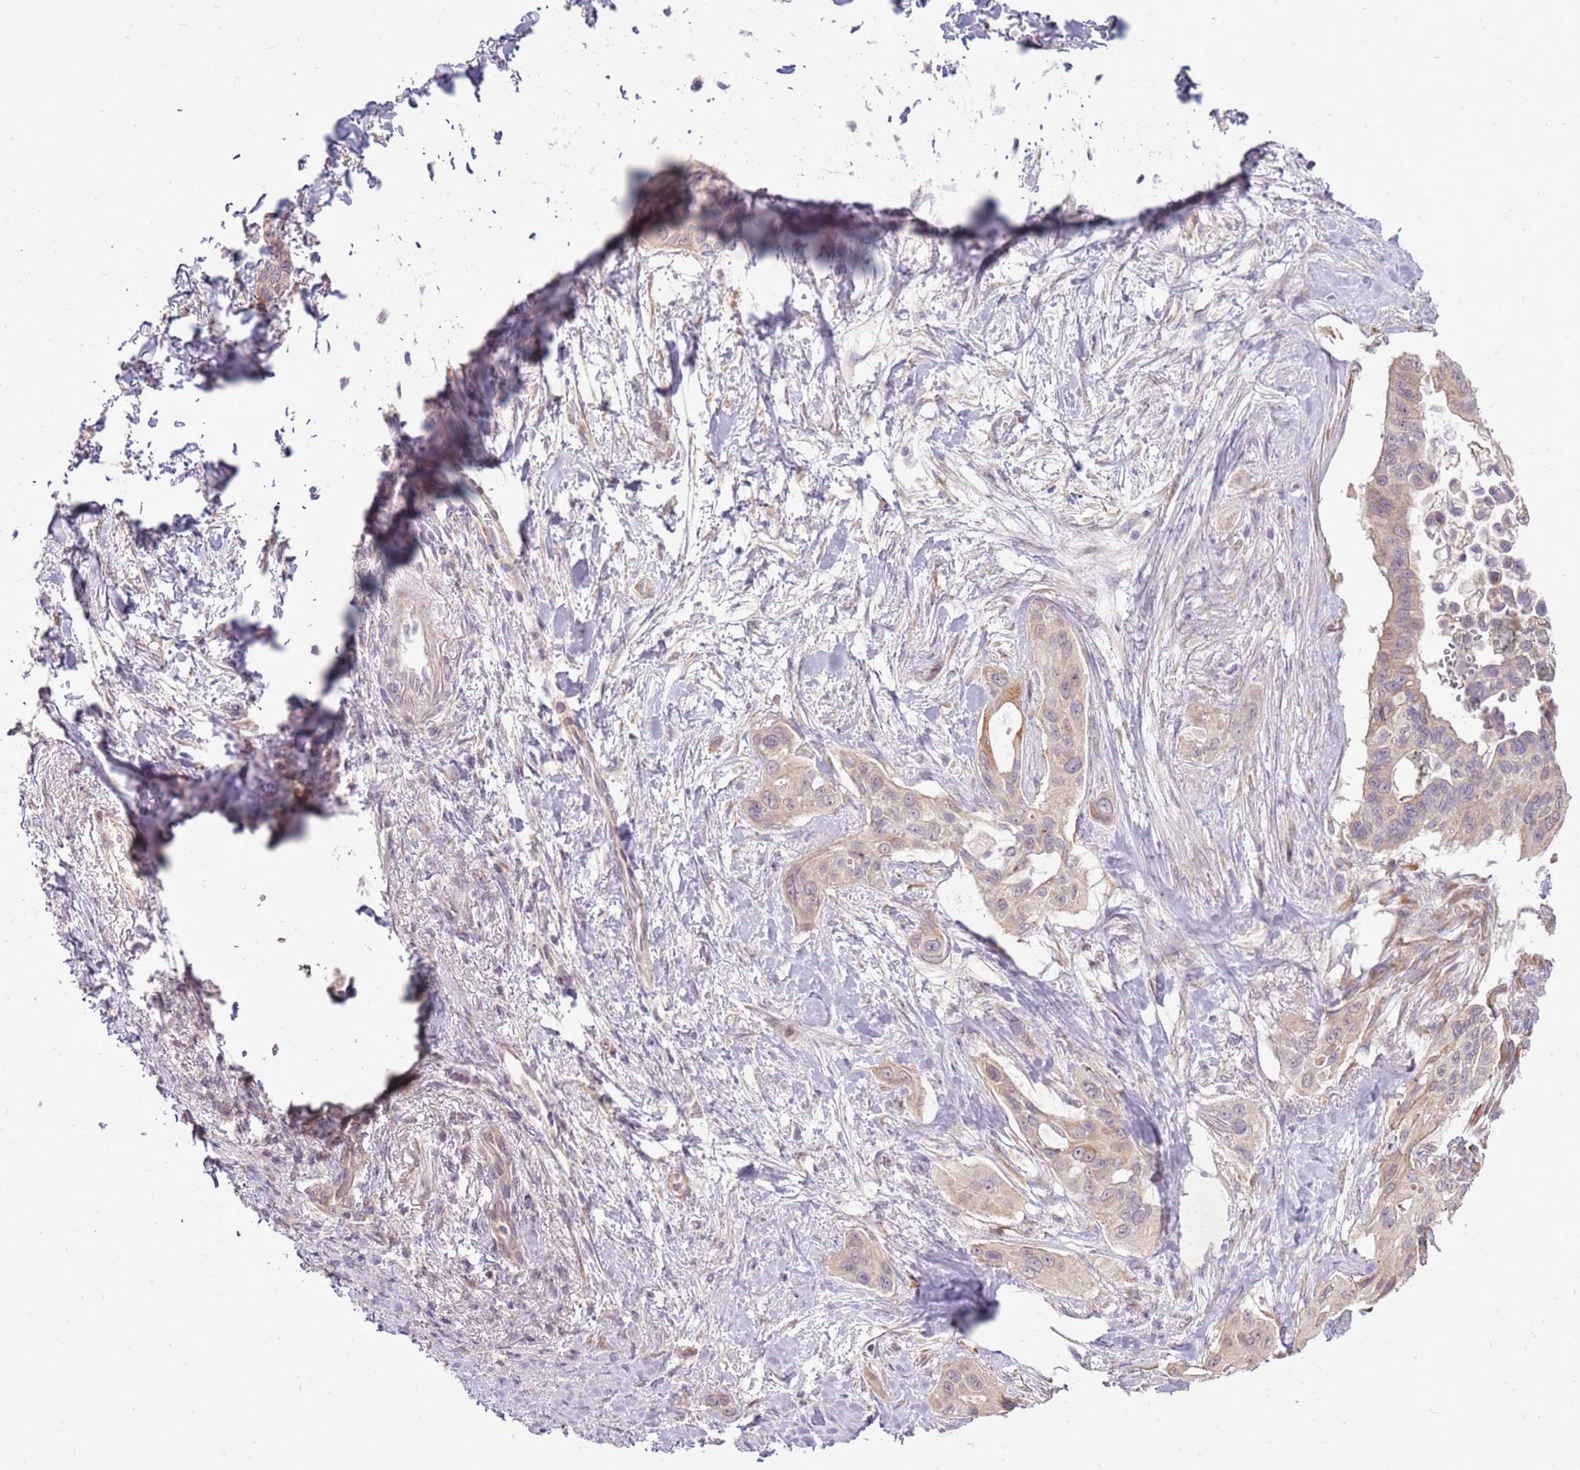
{"staining": {"intensity": "weak", "quantity": ">75%", "location": "cytoplasmic/membranous"}, "tissue": "pancreatic cancer", "cell_type": "Tumor cells", "image_type": "cancer", "snomed": [{"axis": "morphology", "description": "Adenocarcinoma, NOS"}, {"axis": "topography", "description": "Pancreas"}], "caption": "A brown stain labels weak cytoplasmic/membranous expression of a protein in pancreatic cancer (adenocarcinoma) tumor cells.", "gene": "UGGT2", "patient": {"sex": "male", "age": 72}}